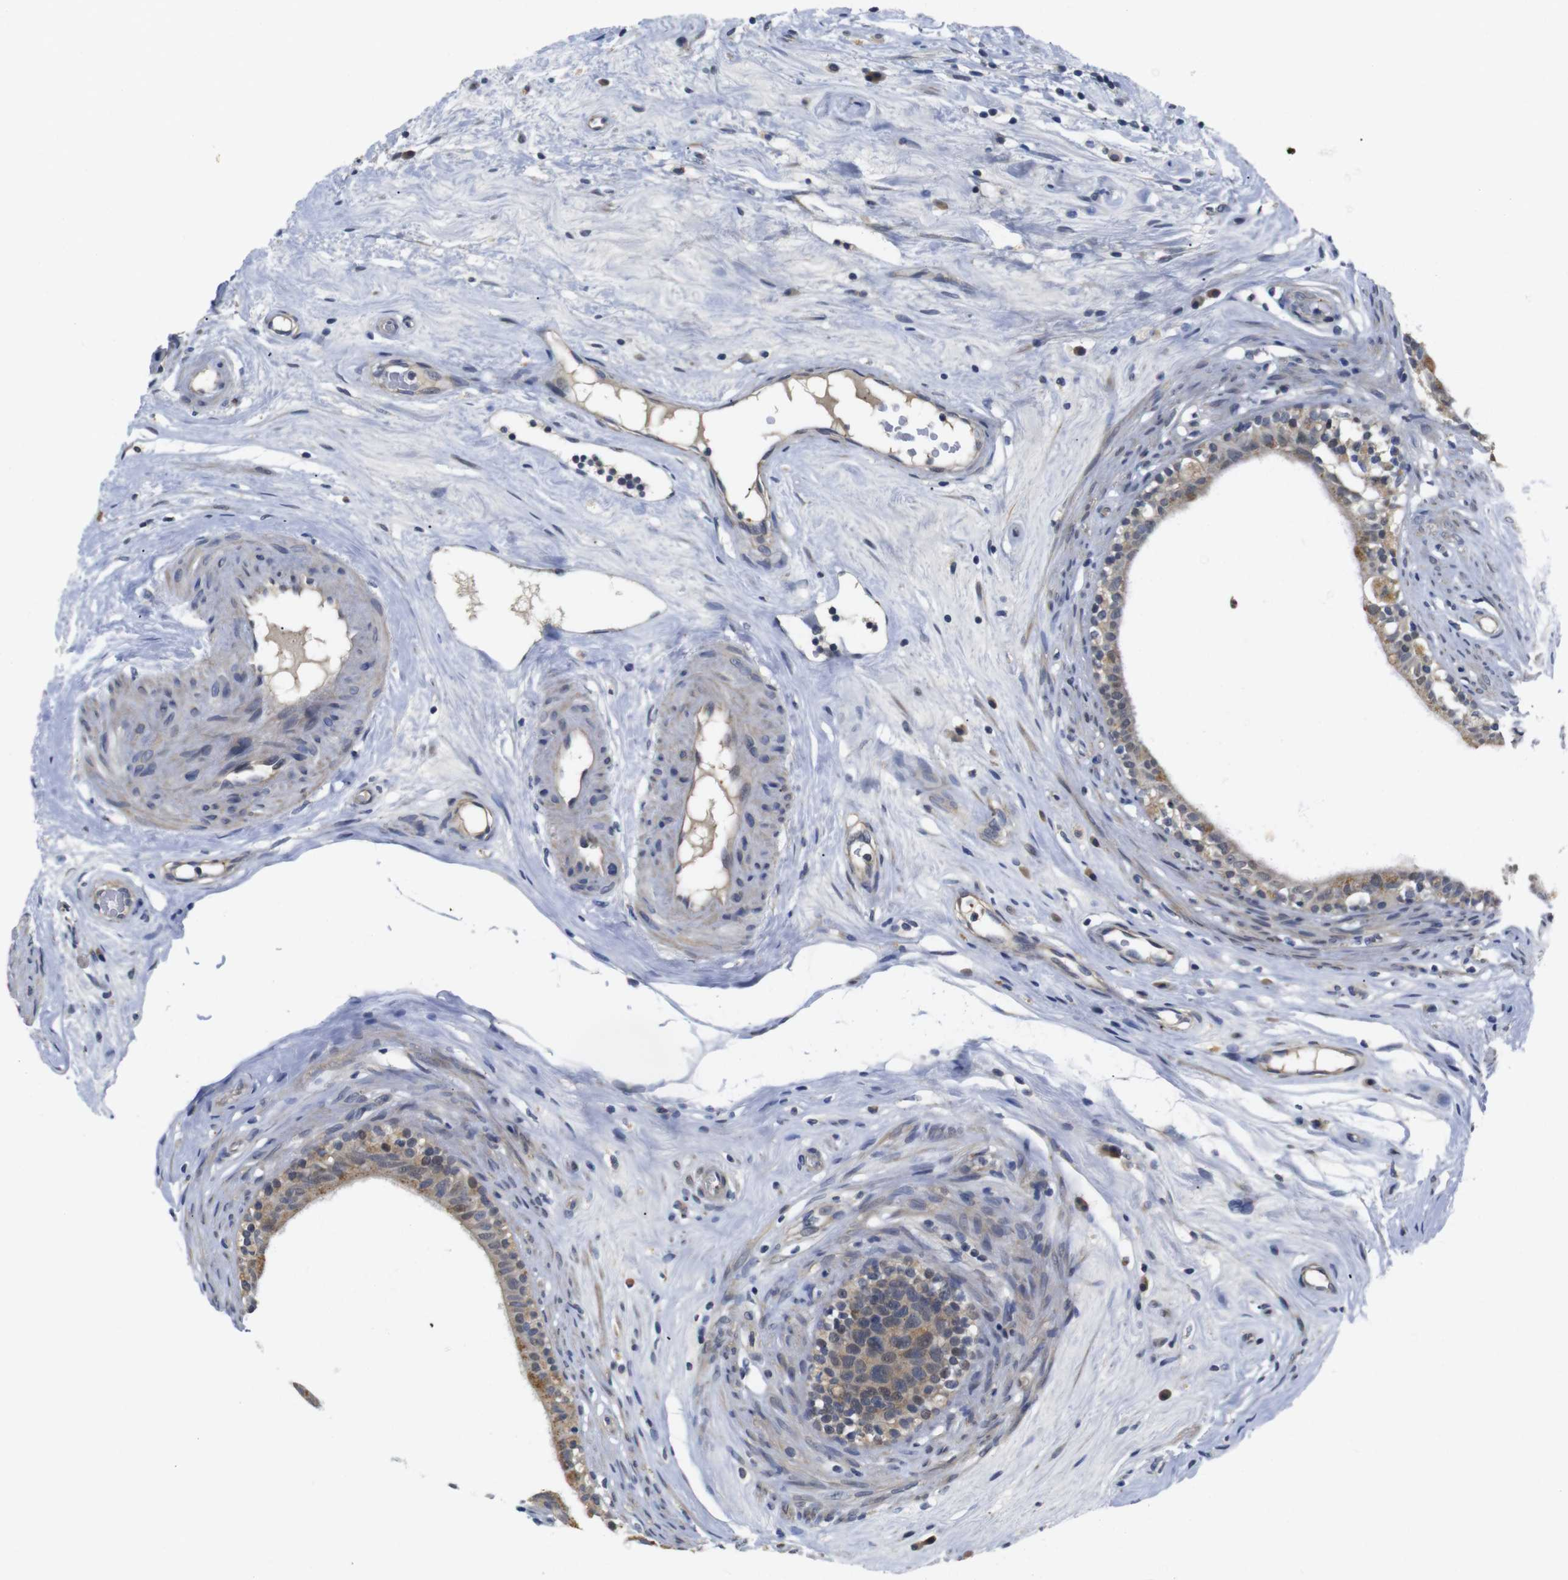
{"staining": {"intensity": "weak", "quantity": "25%-75%", "location": "cytoplasmic/membranous,nuclear"}, "tissue": "epididymis", "cell_type": "Glandular cells", "image_type": "normal", "snomed": [{"axis": "morphology", "description": "Normal tissue, NOS"}, {"axis": "morphology", "description": "Inflammation, NOS"}, {"axis": "topography", "description": "Epididymis"}], "caption": "The image demonstrates immunohistochemical staining of unremarkable epididymis. There is weak cytoplasmic/membranous,nuclear expression is identified in approximately 25%-75% of glandular cells.", "gene": "FNTA", "patient": {"sex": "male", "age": 84}}